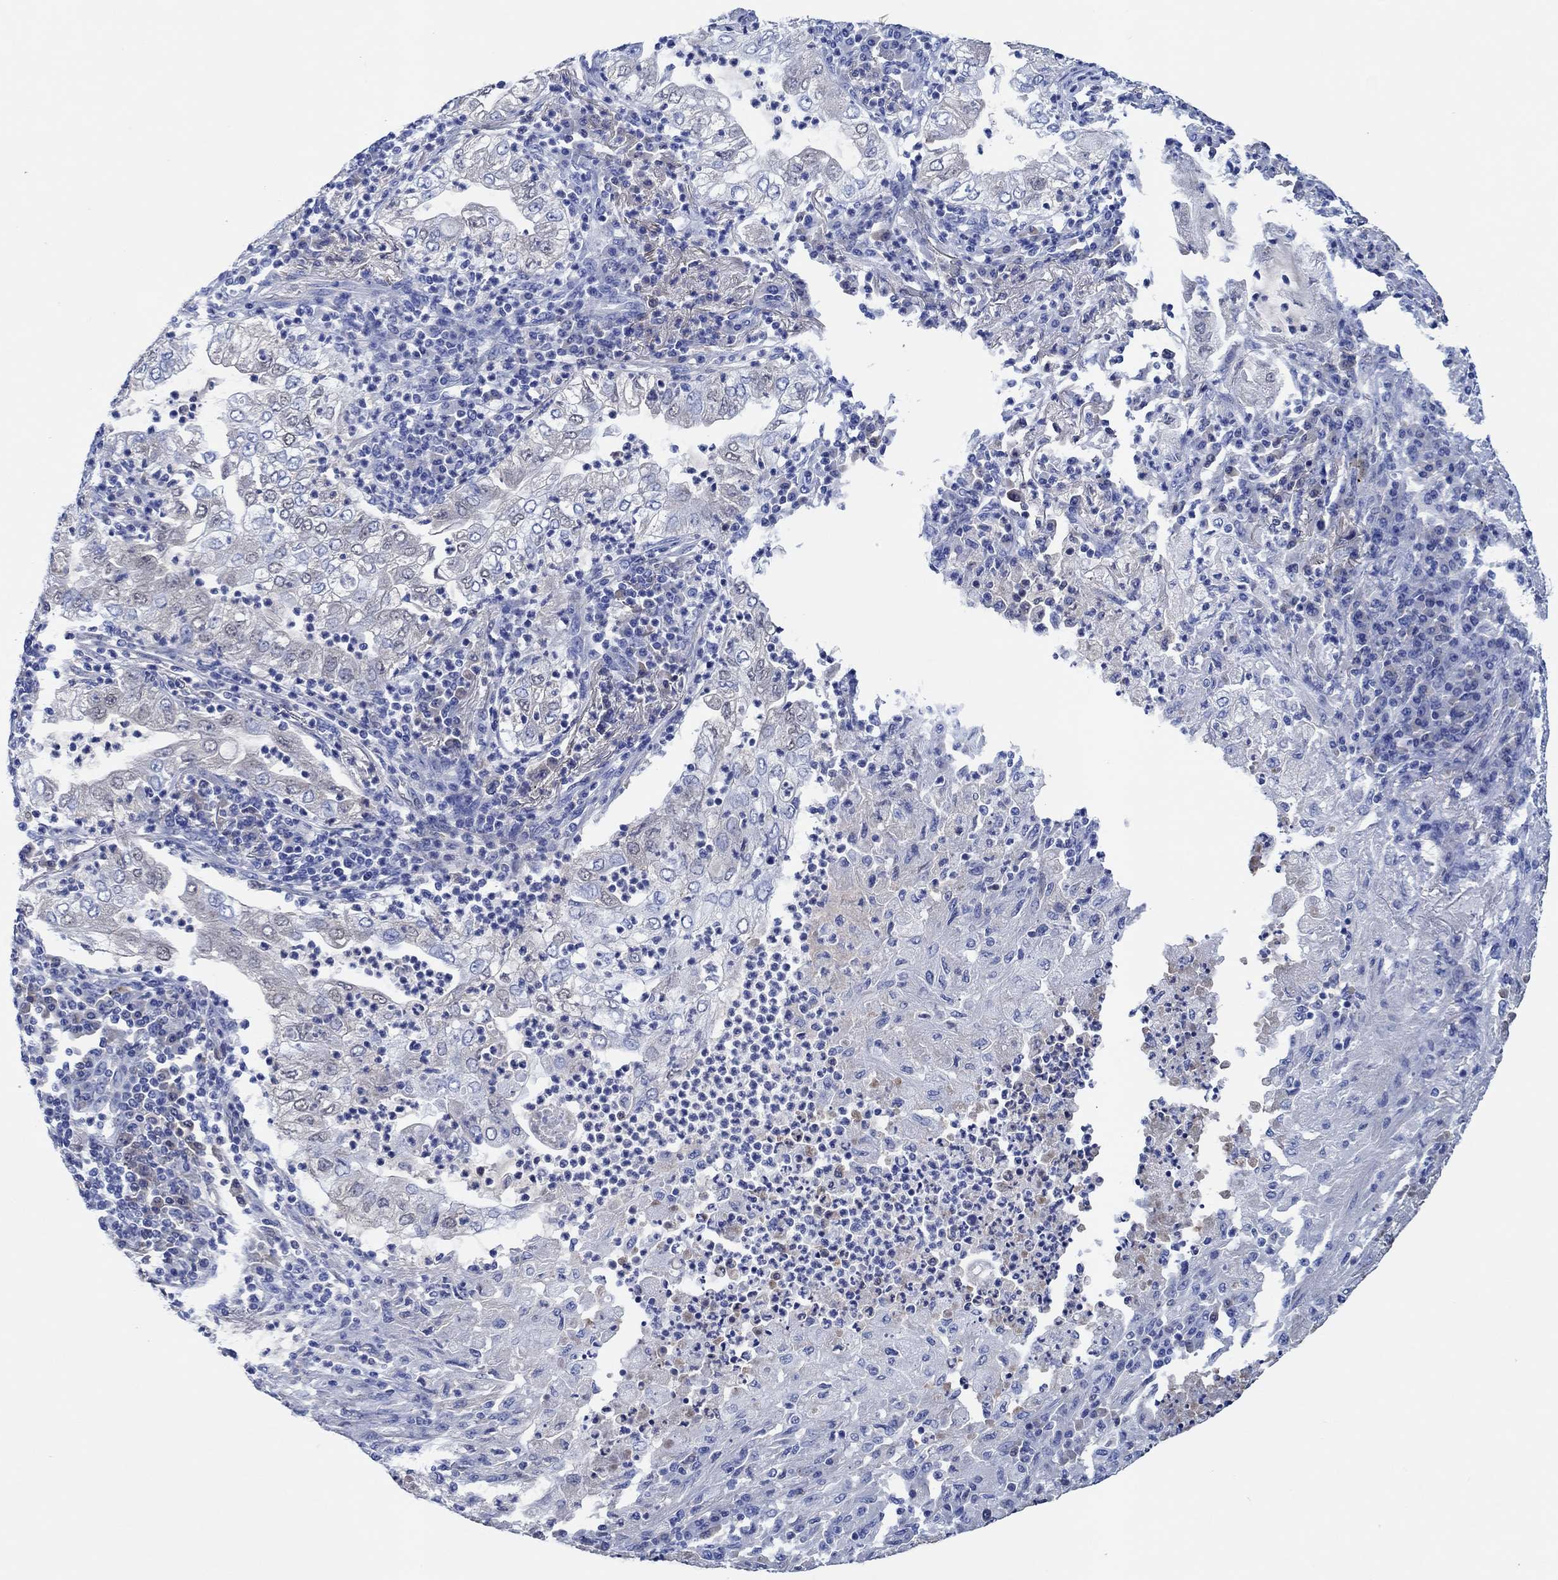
{"staining": {"intensity": "negative", "quantity": "none", "location": "none"}, "tissue": "lung cancer", "cell_type": "Tumor cells", "image_type": "cancer", "snomed": [{"axis": "morphology", "description": "Adenocarcinoma, NOS"}, {"axis": "topography", "description": "Lung"}], "caption": "There is no significant expression in tumor cells of lung cancer.", "gene": "CPNE6", "patient": {"sex": "female", "age": 73}}